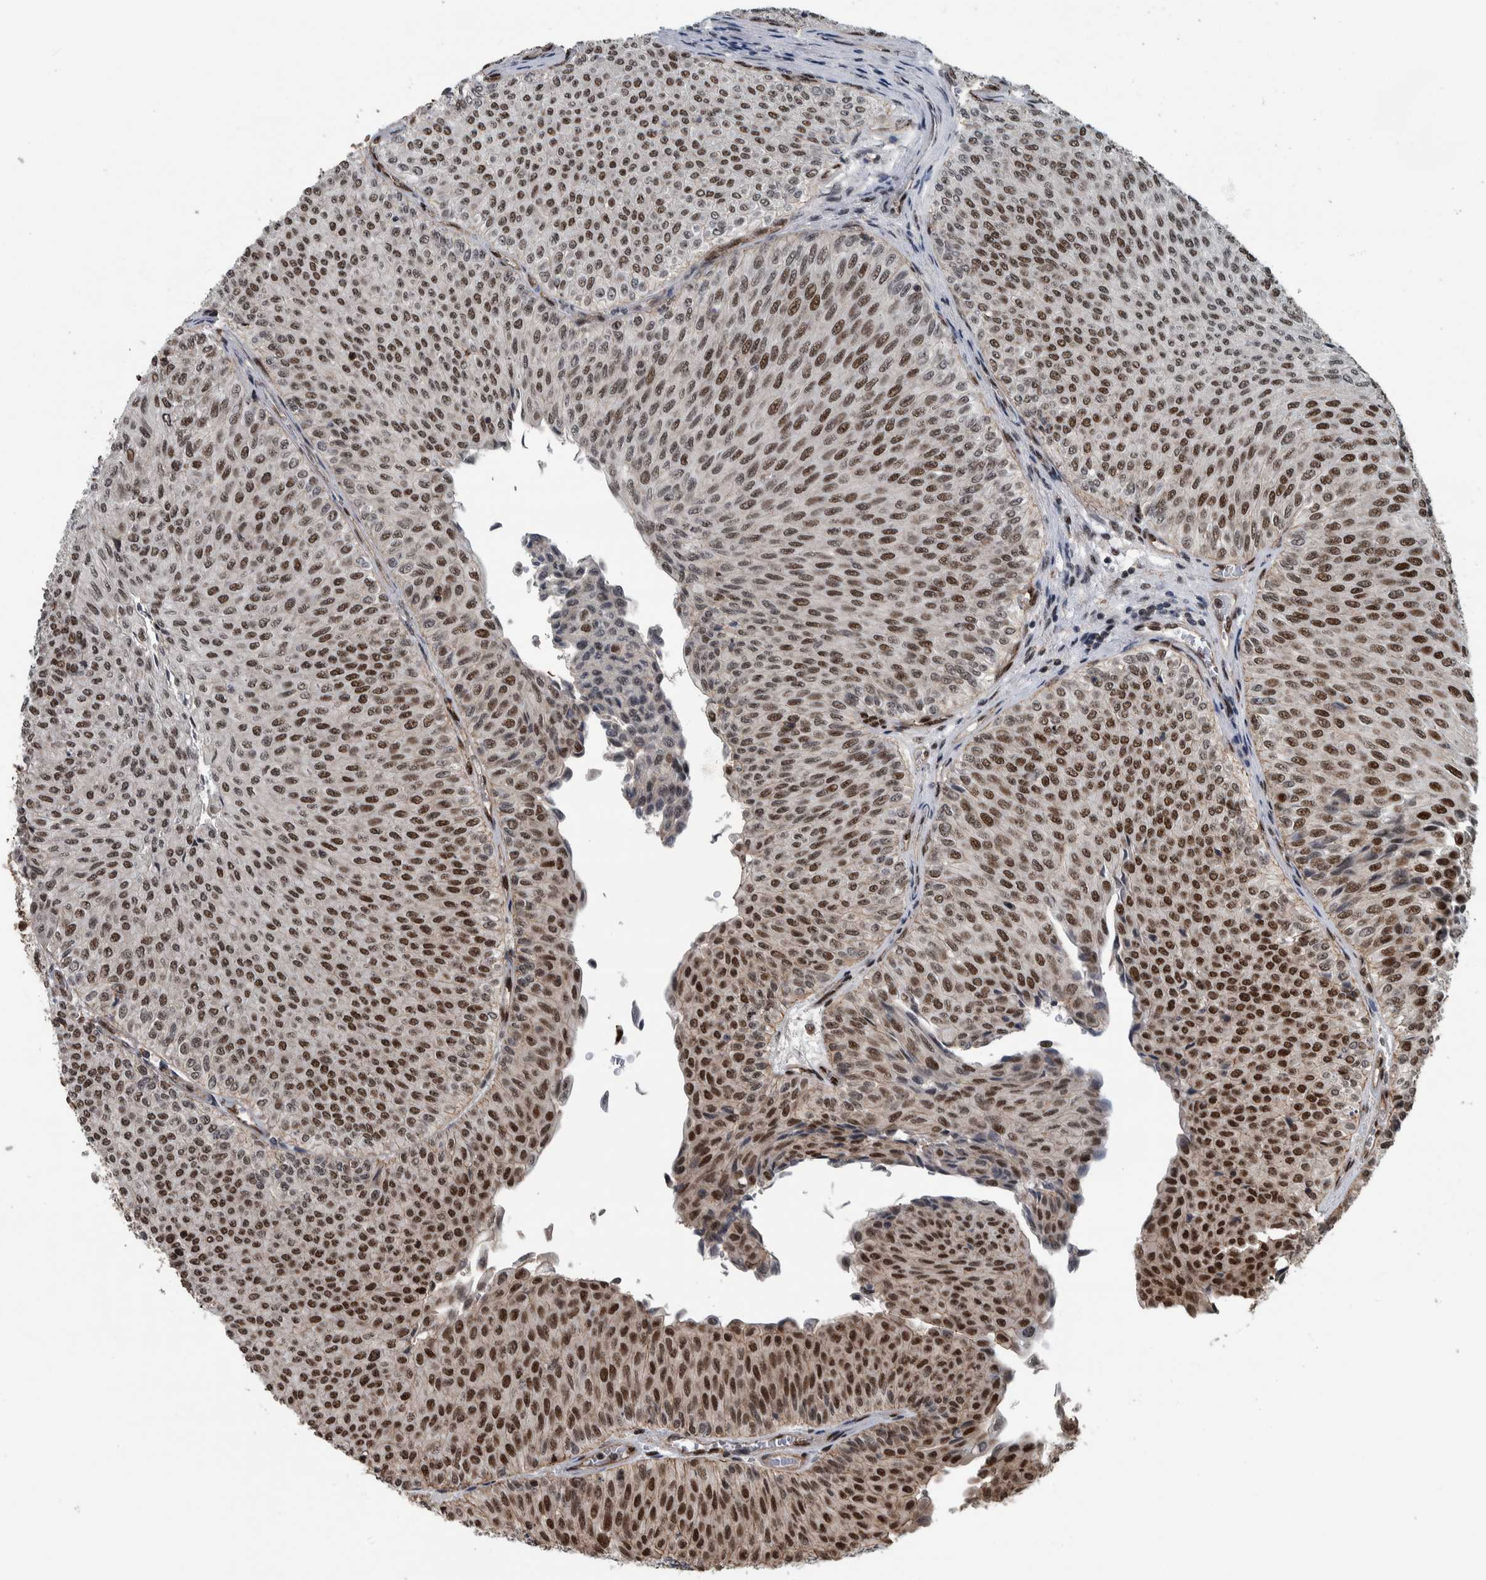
{"staining": {"intensity": "strong", "quantity": ">75%", "location": "nuclear"}, "tissue": "urothelial cancer", "cell_type": "Tumor cells", "image_type": "cancer", "snomed": [{"axis": "morphology", "description": "Urothelial carcinoma, Low grade"}, {"axis": "topography", "description": "Urinary bladder"}], "caption": "Immunohistochemistry of urothelial cancer shows high levels of strong nuclear positivity in approximately >75% of tumor cells. The protein of interest is stained brown, and the nuclei are stained in blue (DAB (3,3'-diaminobenzidine) IHC with brightfield microscopy, high magnification).", "gene": "FAM135B", "patient": {"sex": "male", "age": 78}}